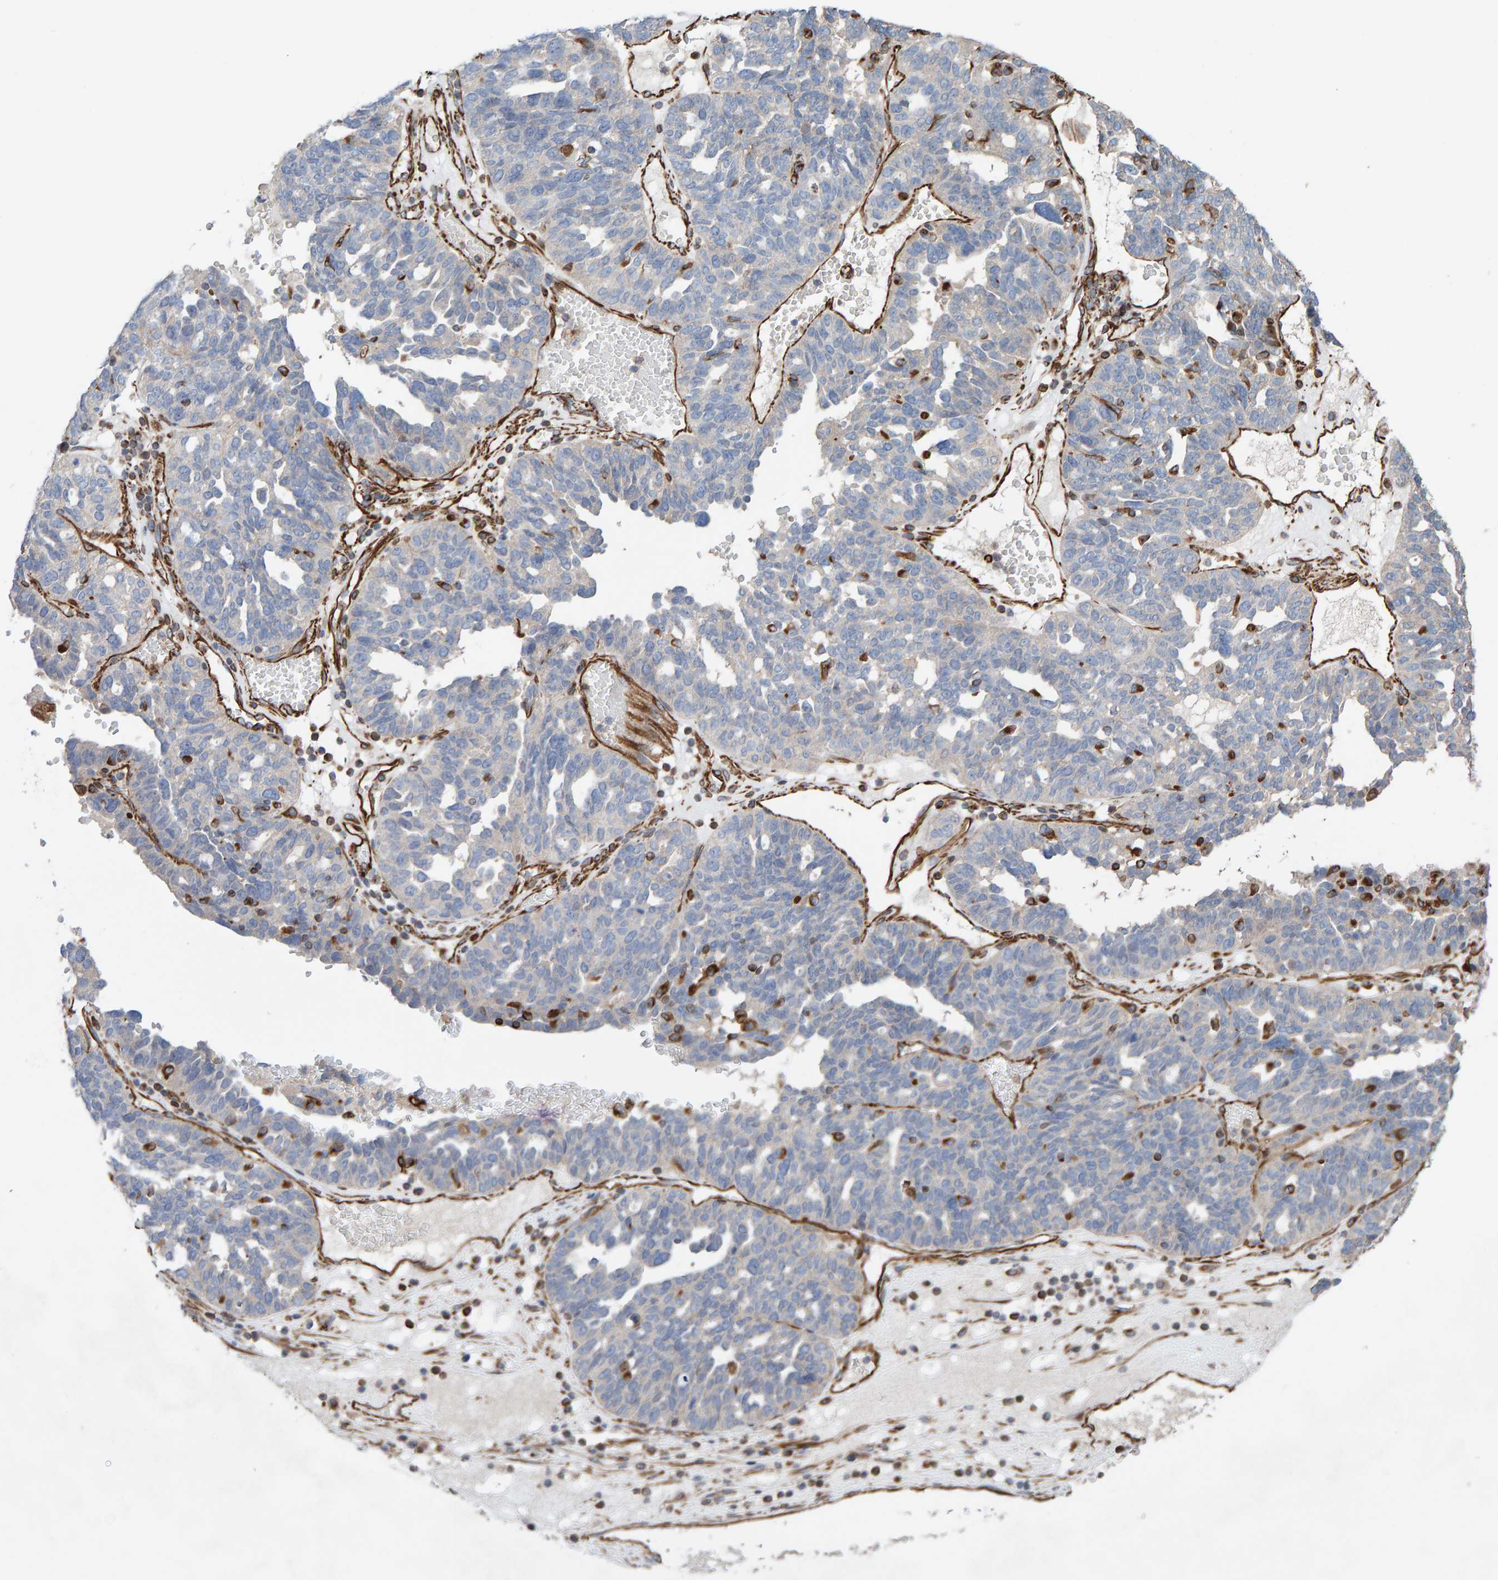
{"staining": {"intensity": "negative", "quantity": "none", "location": "none"}, "tissue": "ovarian cancer", "cell_type": "Tumor cells", "image_type": "cancer", "snomed": [{"axis": "morphology", "description": "Cystadenocarcinoma, serous, NOS"}, {"axis": "topography", "description": "Ovary"}], "caption": "Tumor cells show no significant staining in ovarian cancer (serous cystadenocarcinoma).", "gene": "ZNF347", "patient": {"sex": "female", "age": 59}}